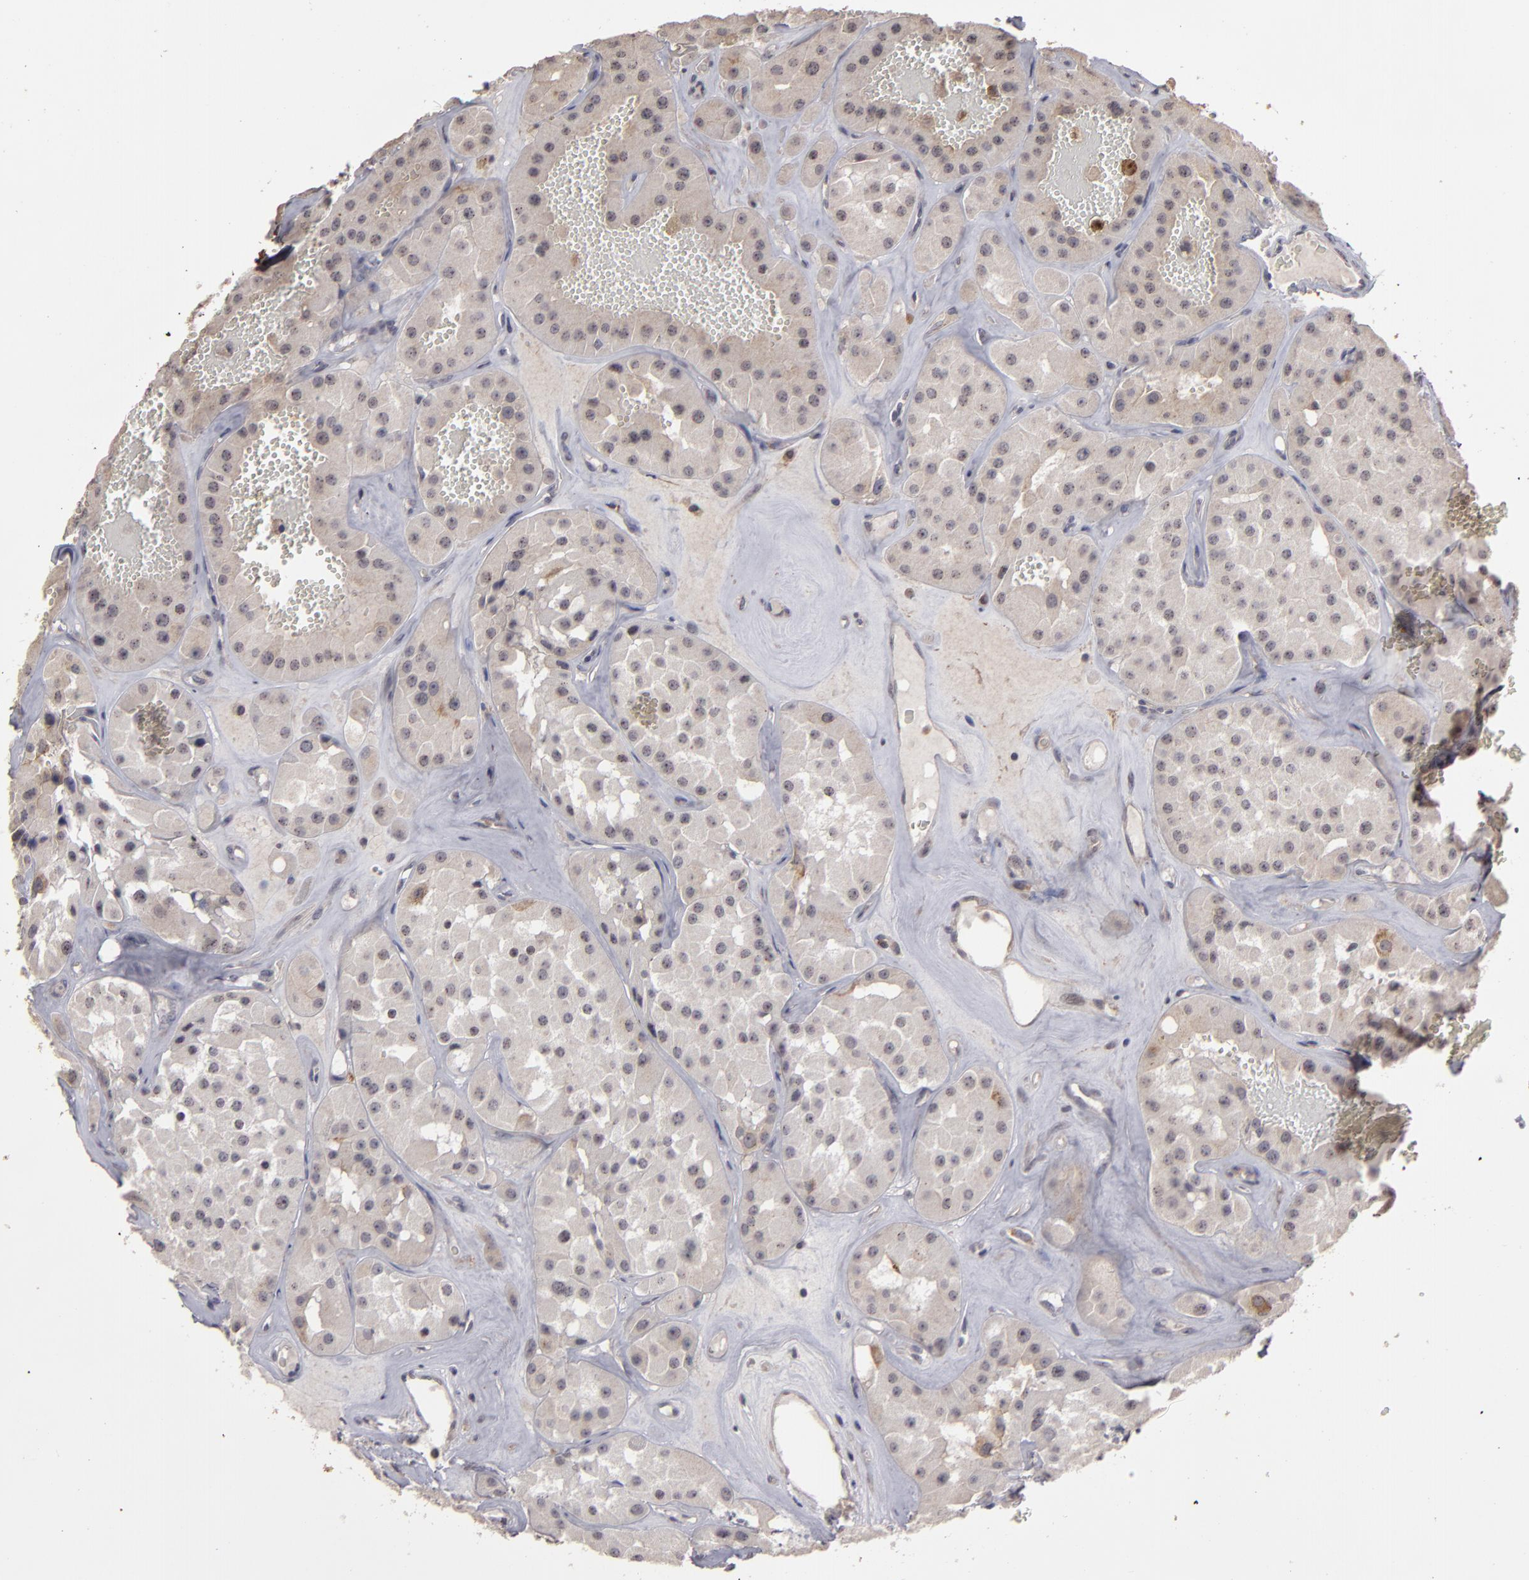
{"staining": {"intensity": "weak", "quantity": ">75%", "location": "cytoplasmic/membranous"}, "tissue": "renal cancer", "cell_type": "Tumor cells", "image_type": "cancer", "snomed": [{"axis": "morphology", "description": "Adenocarcinoma, uncertain malignant potential"}, {"axis": "topography", "description": "Kidney"}], "caption": "Immunohistochemical staining of human renal adenocarcinoma,  uncertain malignant potential displays weak cytoplasmic/membranous protein expression in approximately >75% of tumor cells. (DAB (3,3'-diaminobenzidine) IHC, brown staining for protein, blue staining for nuclei).", "gene": "CD55", "patient": {"sex": "male", "age": 63}}